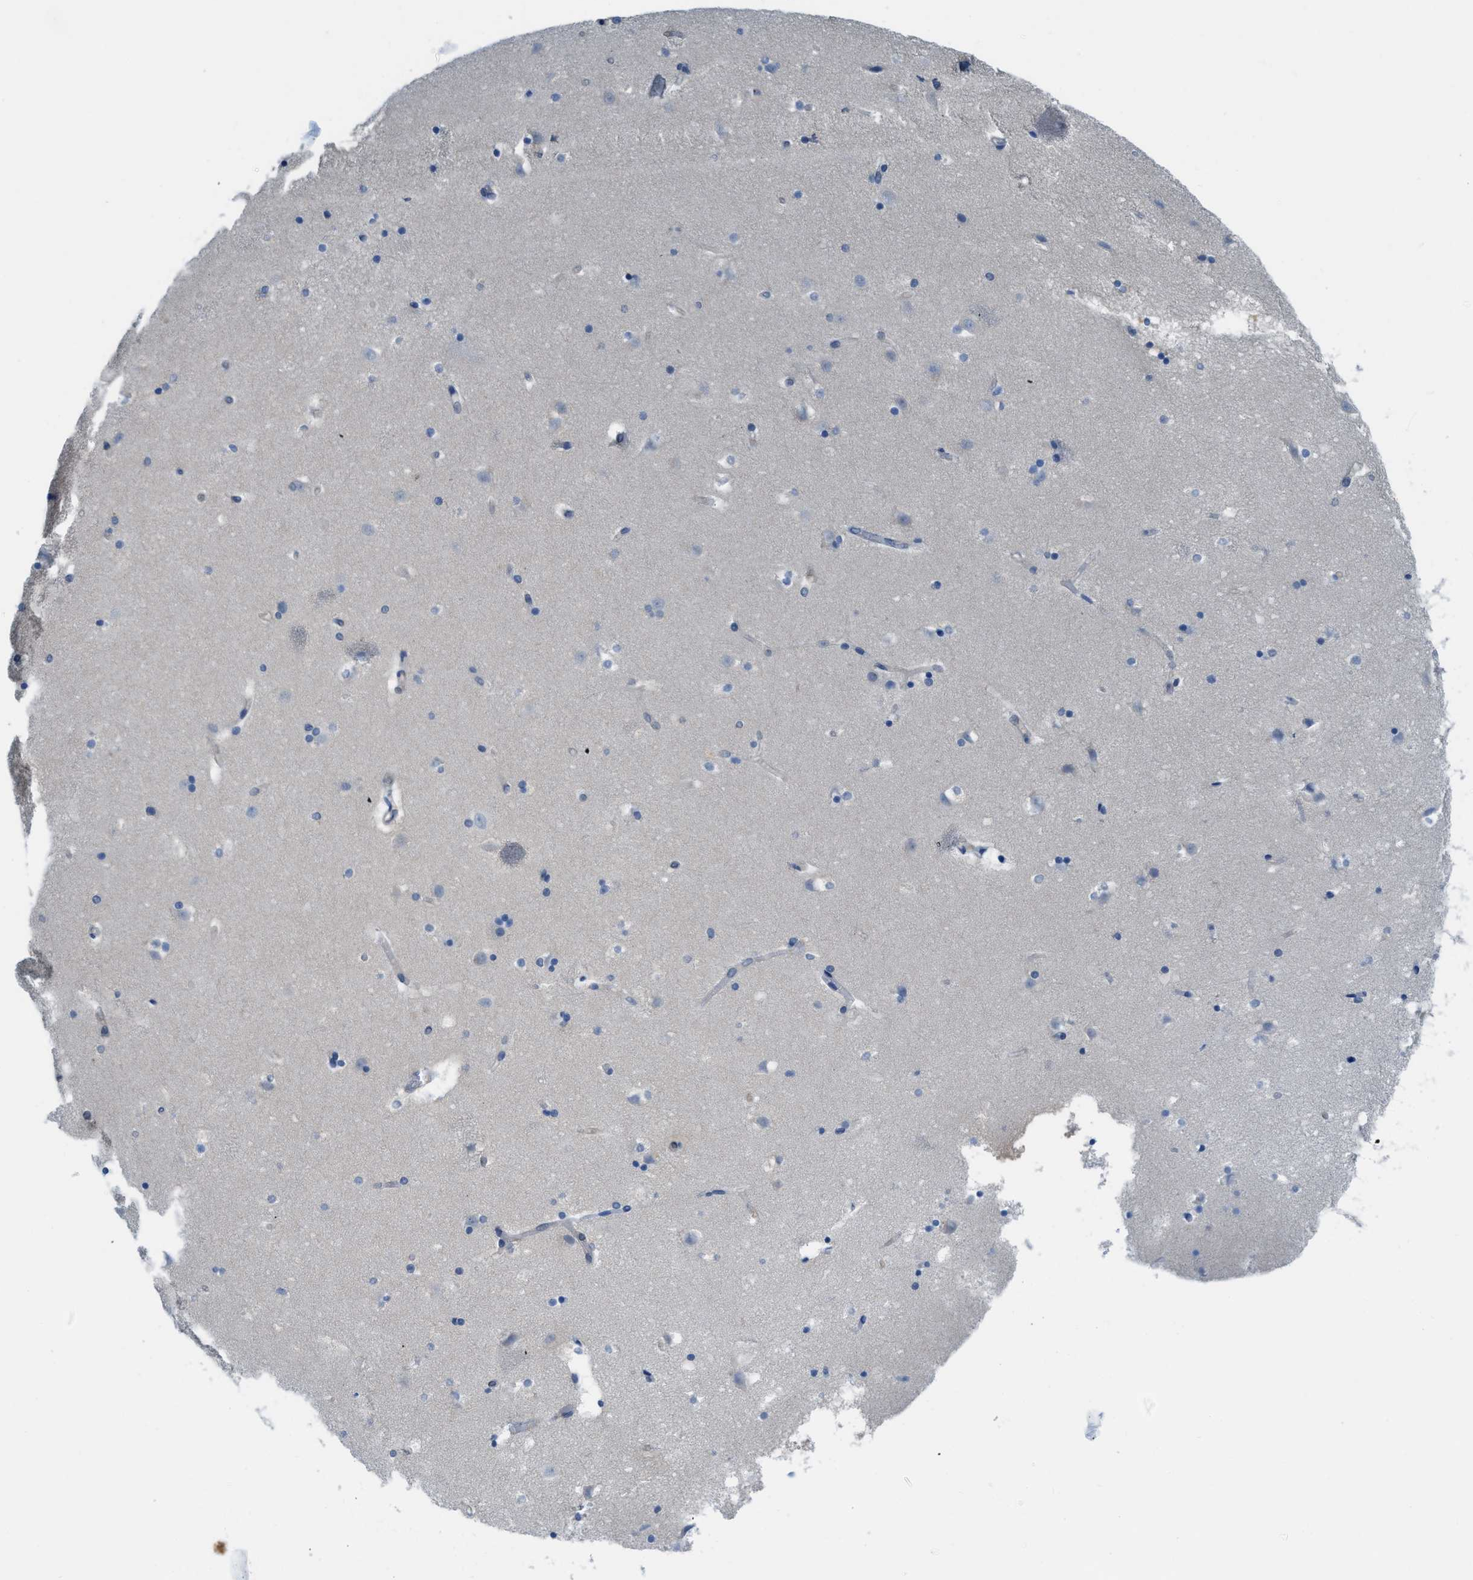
{"staining": {"intensity": "negative", "quantity": "none", "location": "none"}, "tissue": "caudate", "cell_type": "Glial cells", "image_type": "normal", "snomed": [{"axis": "morphology", "description": "Normal tissue, NOS"}, {"axis": "topography", "description": "Lateral ventricle wall"}], "caption": "Glial cells show no significant positivity in benign caudate. The staining was performed using DAB to visualize the protein expression in brown, while the nuclei were stained in blue with hematoxylin (Magnification: 20x).", "gene": "CSTB", "patient": {"sex": "male", "age": 45}}